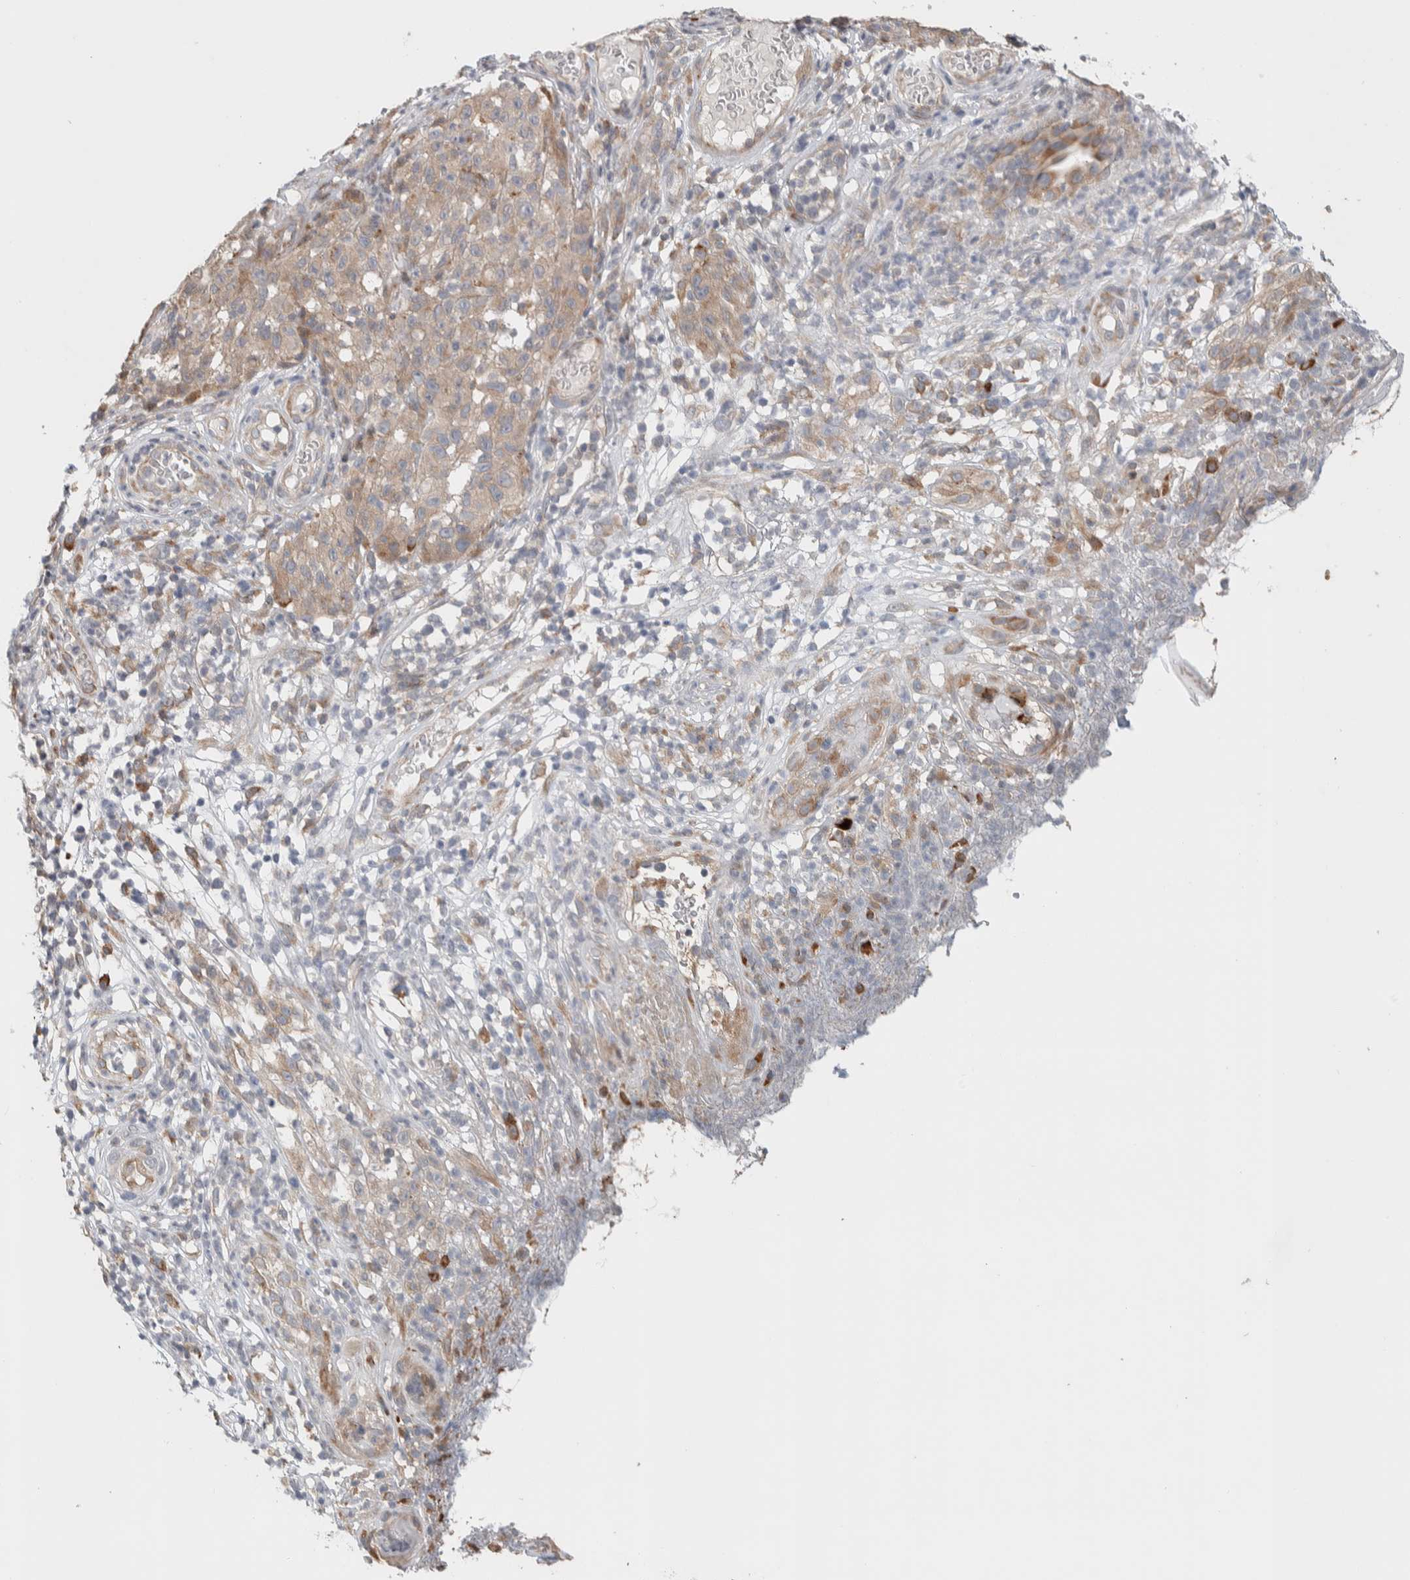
{"staining": {"intensity": "weak", "quantity": "<25%", "location": "cytoplasmic/membranous"}, "tissue": "melanoma", "cell_type": "Tumor cells", "image_type": "cancer", "snomed": [{"axis": "morphology", "description": "Malignant melanoma, NOS"}, {"axis": "topography", "description": "Skin"}], "caption": "The histopathology image reveals no staining of tumor cells in malignant melanoma. (Brightfield microscopy of DAB (3,3'-diaminobenzidine) immunohistochemistry (IHC) at high magnification).", "gene": "ADCY8", "patient": {"sex": "female", "age": 82}}